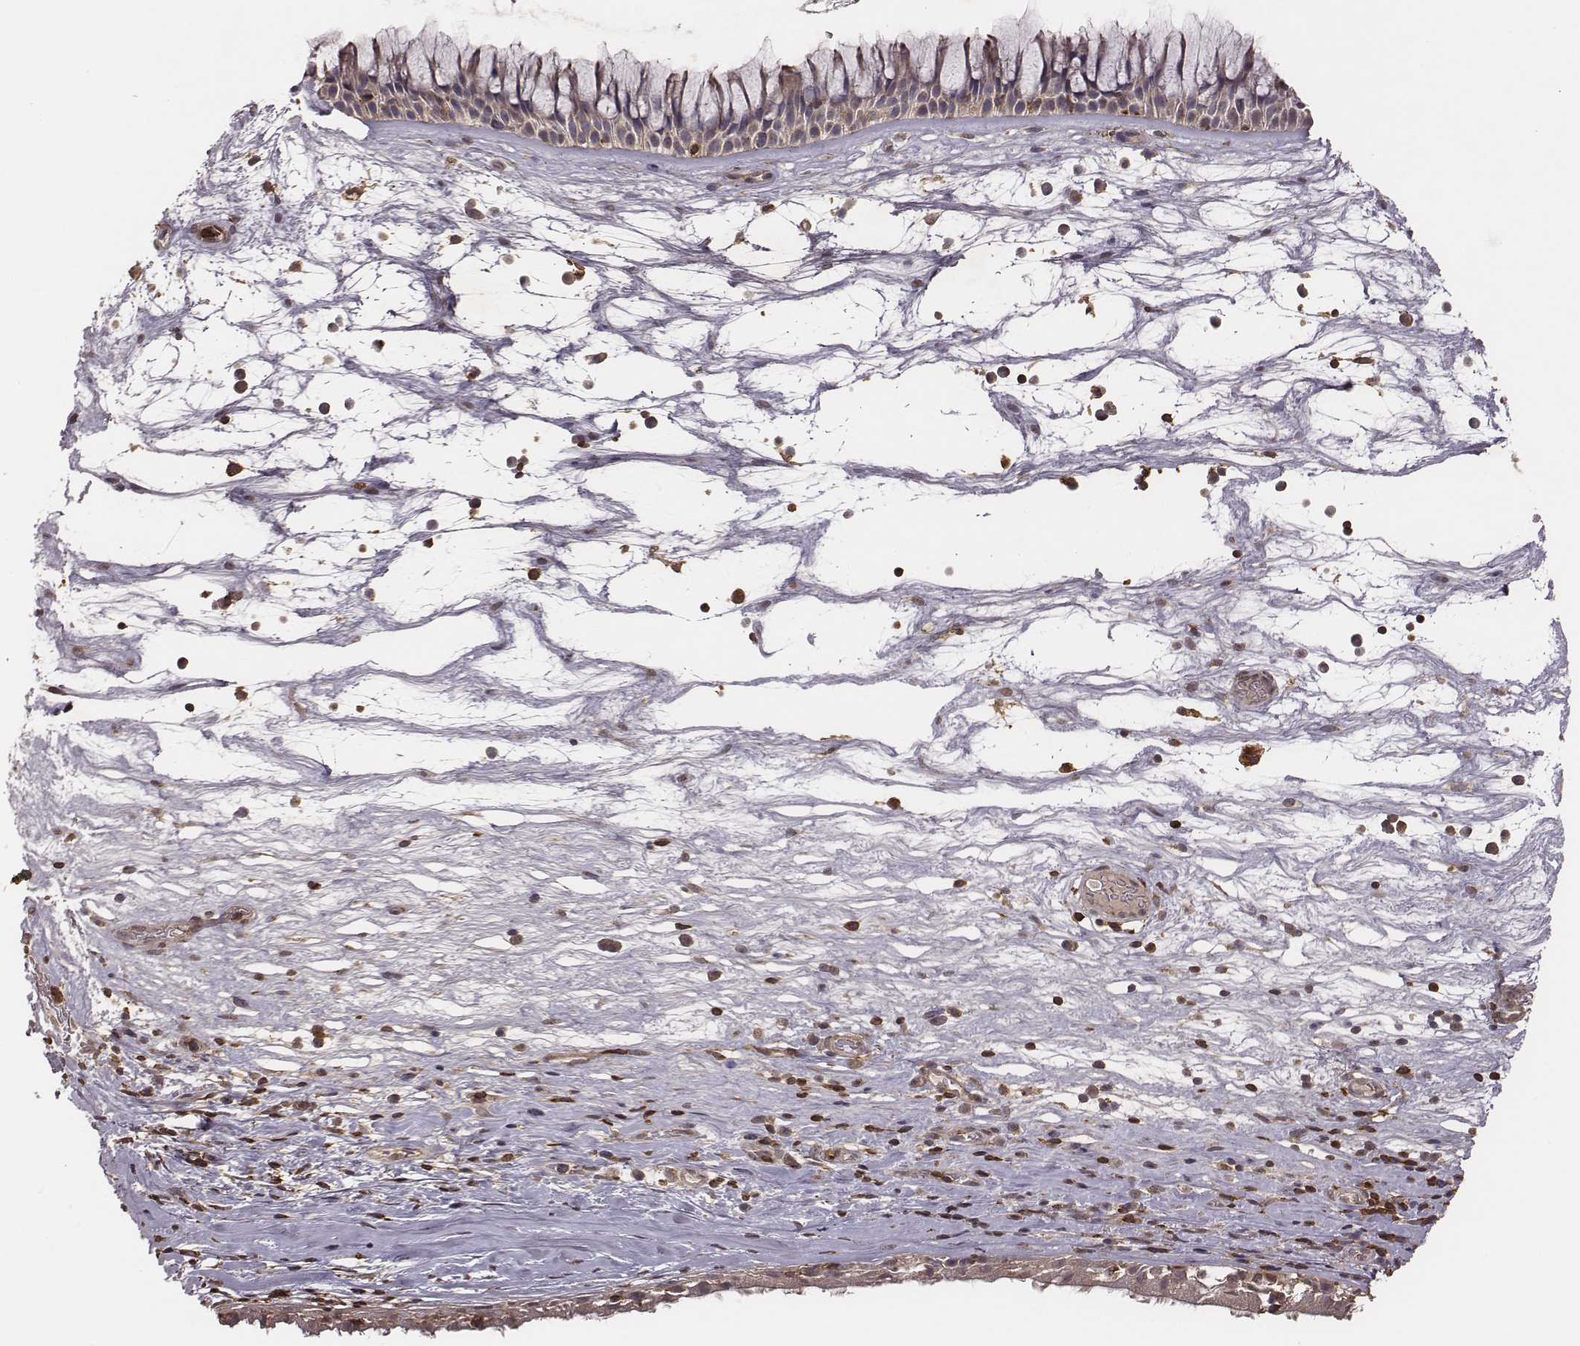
{"staining": {"intensity": "weak", "quantity": "25%-75%", "location": "cytoplasmic/membranous"}, "tissue": "nasopharynx", "cell_type": "Respiratory epithelial cells", "image_type": "normal", "snomed": [{"axis": "morphology", "description": "Normal tissue, NOS"}, {"axis": "topography", "description": "Nasopharynx"}], "caption": "DAB (3,3'-diaminobenzidine) immunohistochemical staining of normal nasopharynx demonstrates weak cytoplasmic/membranous protein expression in about 25%-75% of respiratory epithelial cells.", "gene": "PILRA", "patient": {"sex": "male", "age": 74}}